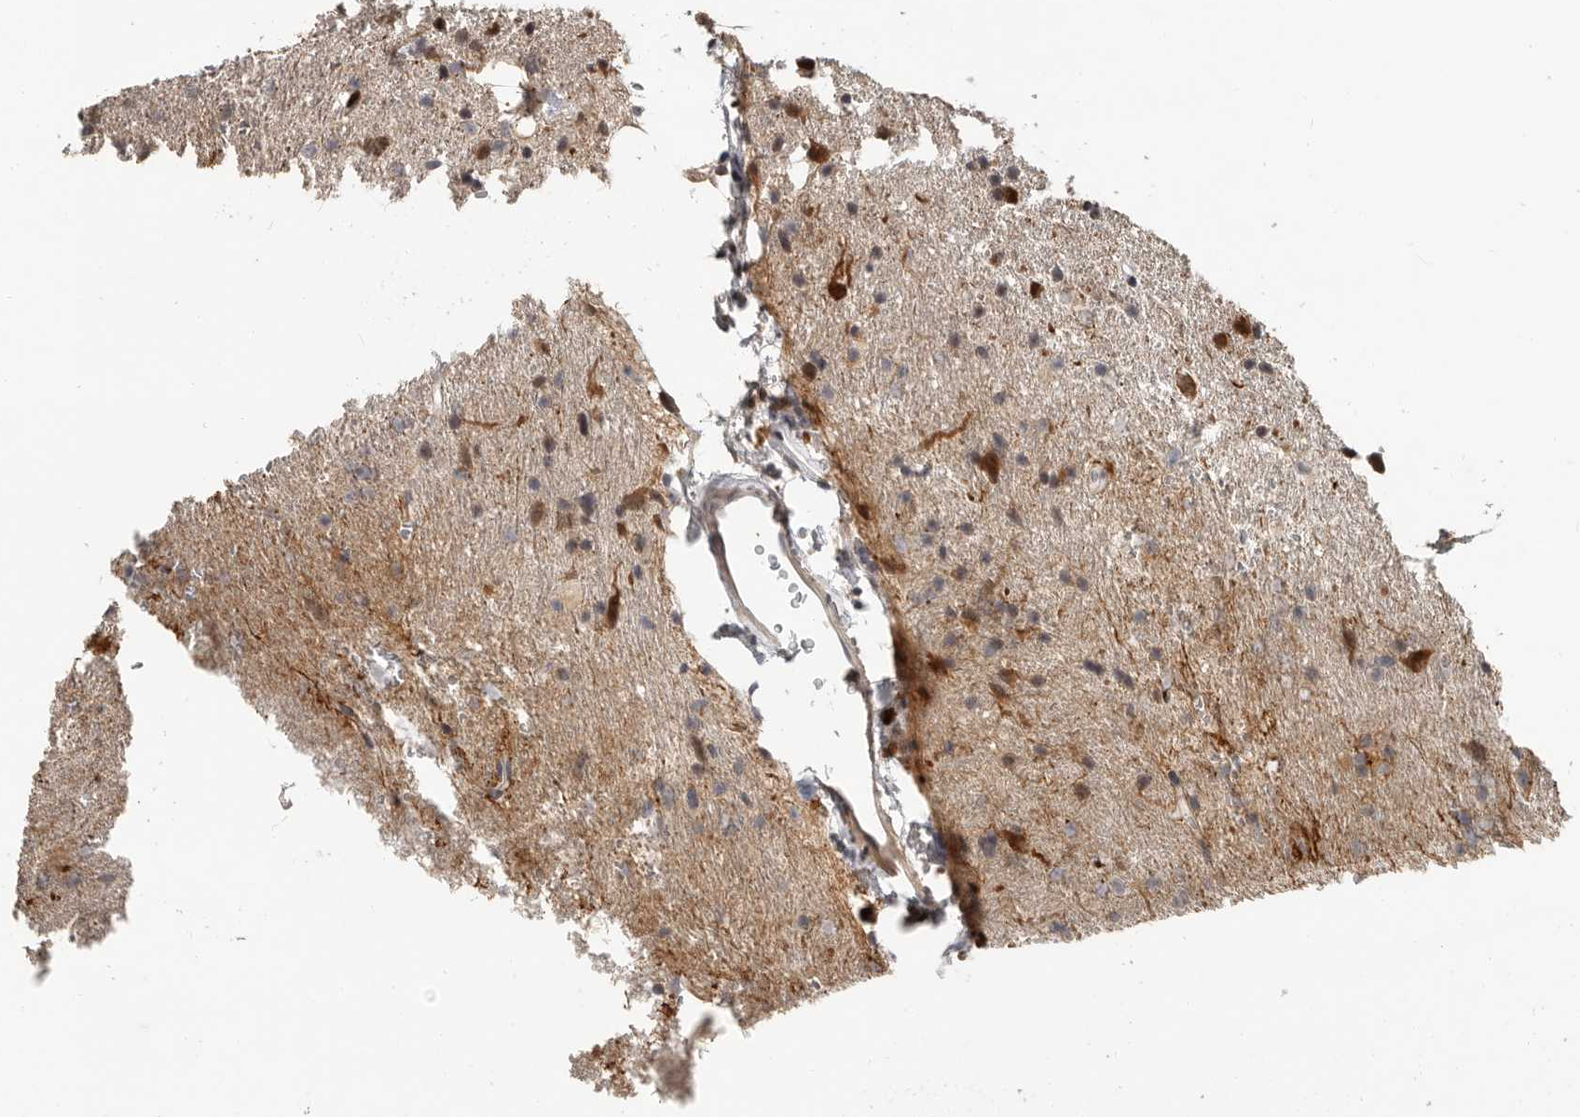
{"staining": {"intensity": "moderate", "quantity": "<25%", "location": "nuclear"}, "tissue": "glioma", "cell_type": "Tumor cells", "image_type": "cancer", "snomed": [{"axis": "morphology", "description": "Glioma, malignant, Low grade"}, {"axis": "topography", "description": "Brain"}], "caption": "Immunohistochemical staining of human malignant glioma (low-grade) reveals moderate nuclear protein expression in approximately <25% of tumor cells. (DAB = brown stain, brightfield microscopy at high magnification).", "gene": "APOL6", "patient": {"sex": "male", "age": 77}}